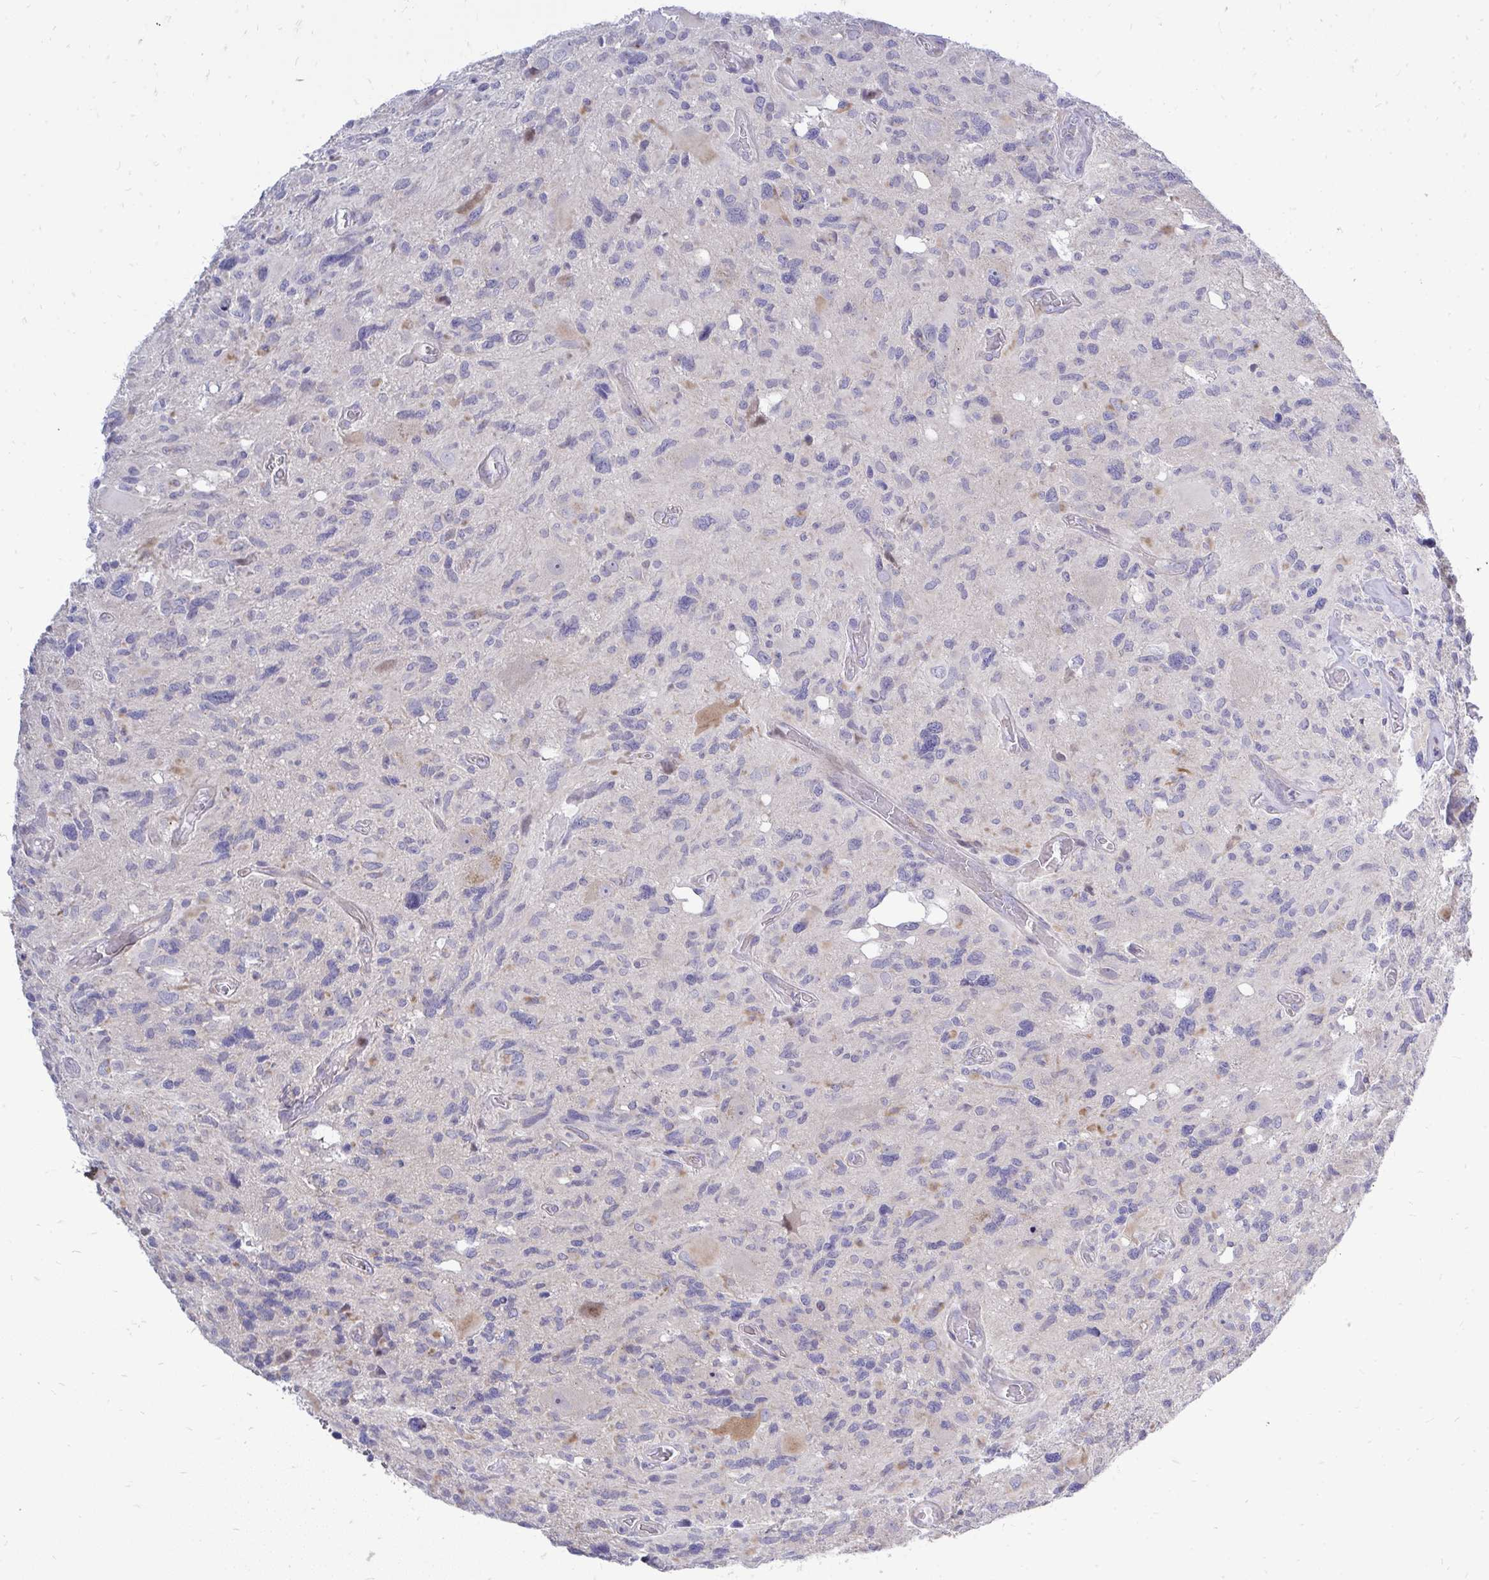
{"staining": {"intensity": "negative", "quantity": "none", "location": "none"}, "tissue": "glioma", "cell_type": "Tumor cells", "image_type": "cancer", "snomed": [{"axis": "morphology", "description": "Glioma, malignant, High grade"}, {"axis": "topography", "description": "Brain"}], "caption": "DAB (3,3'-diaminobenzidine) immunohistochemical staining of high-grade glioma (malignant) demonstrates no significant positivity in tumor cells.", "gene": "OR8D1", "patient": {"sex": "male", "age": 49}}